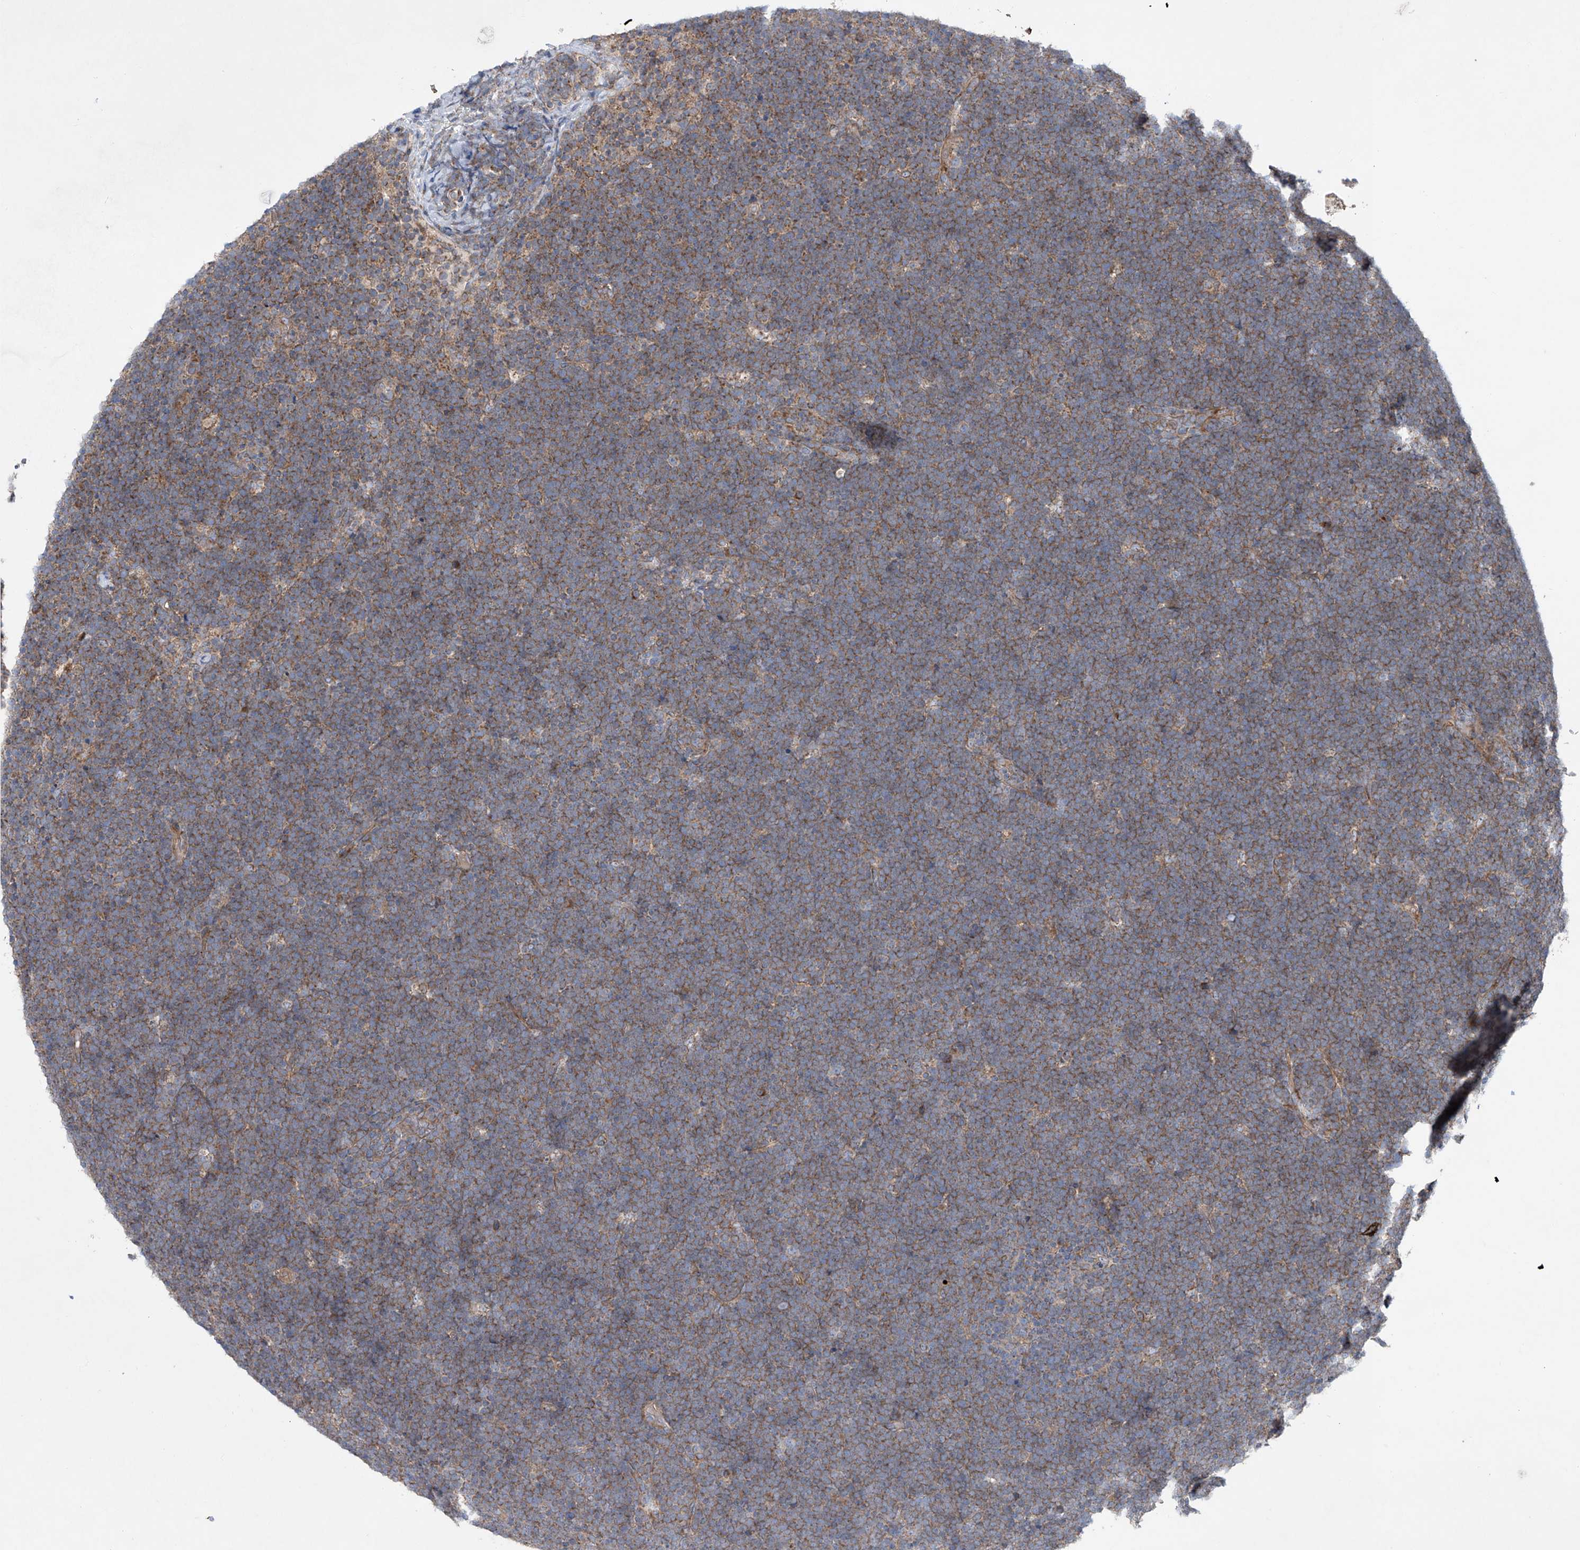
{"staining": {"intensity": "moderate", "quantity": ">75%", "location": "cytoplasmic/membranous"}, "tissue": "lymphoma", "cell_type": "Tumor cells", "image_type": "cancer", "snomed": [{"axis": "morphology", "description": "Malignant lymphoma, non-Hodgkin's type, High grade"}, {"axis": "topography", "description": "Lymph node"}], "caption": "Malignant lymphoma, non-Hodgkin's type (high-grade) stained with a protein marker shows moderate staining in tumor cells.", "gene": "KLC4", "patient": {"sex": "male", "age": 13}}